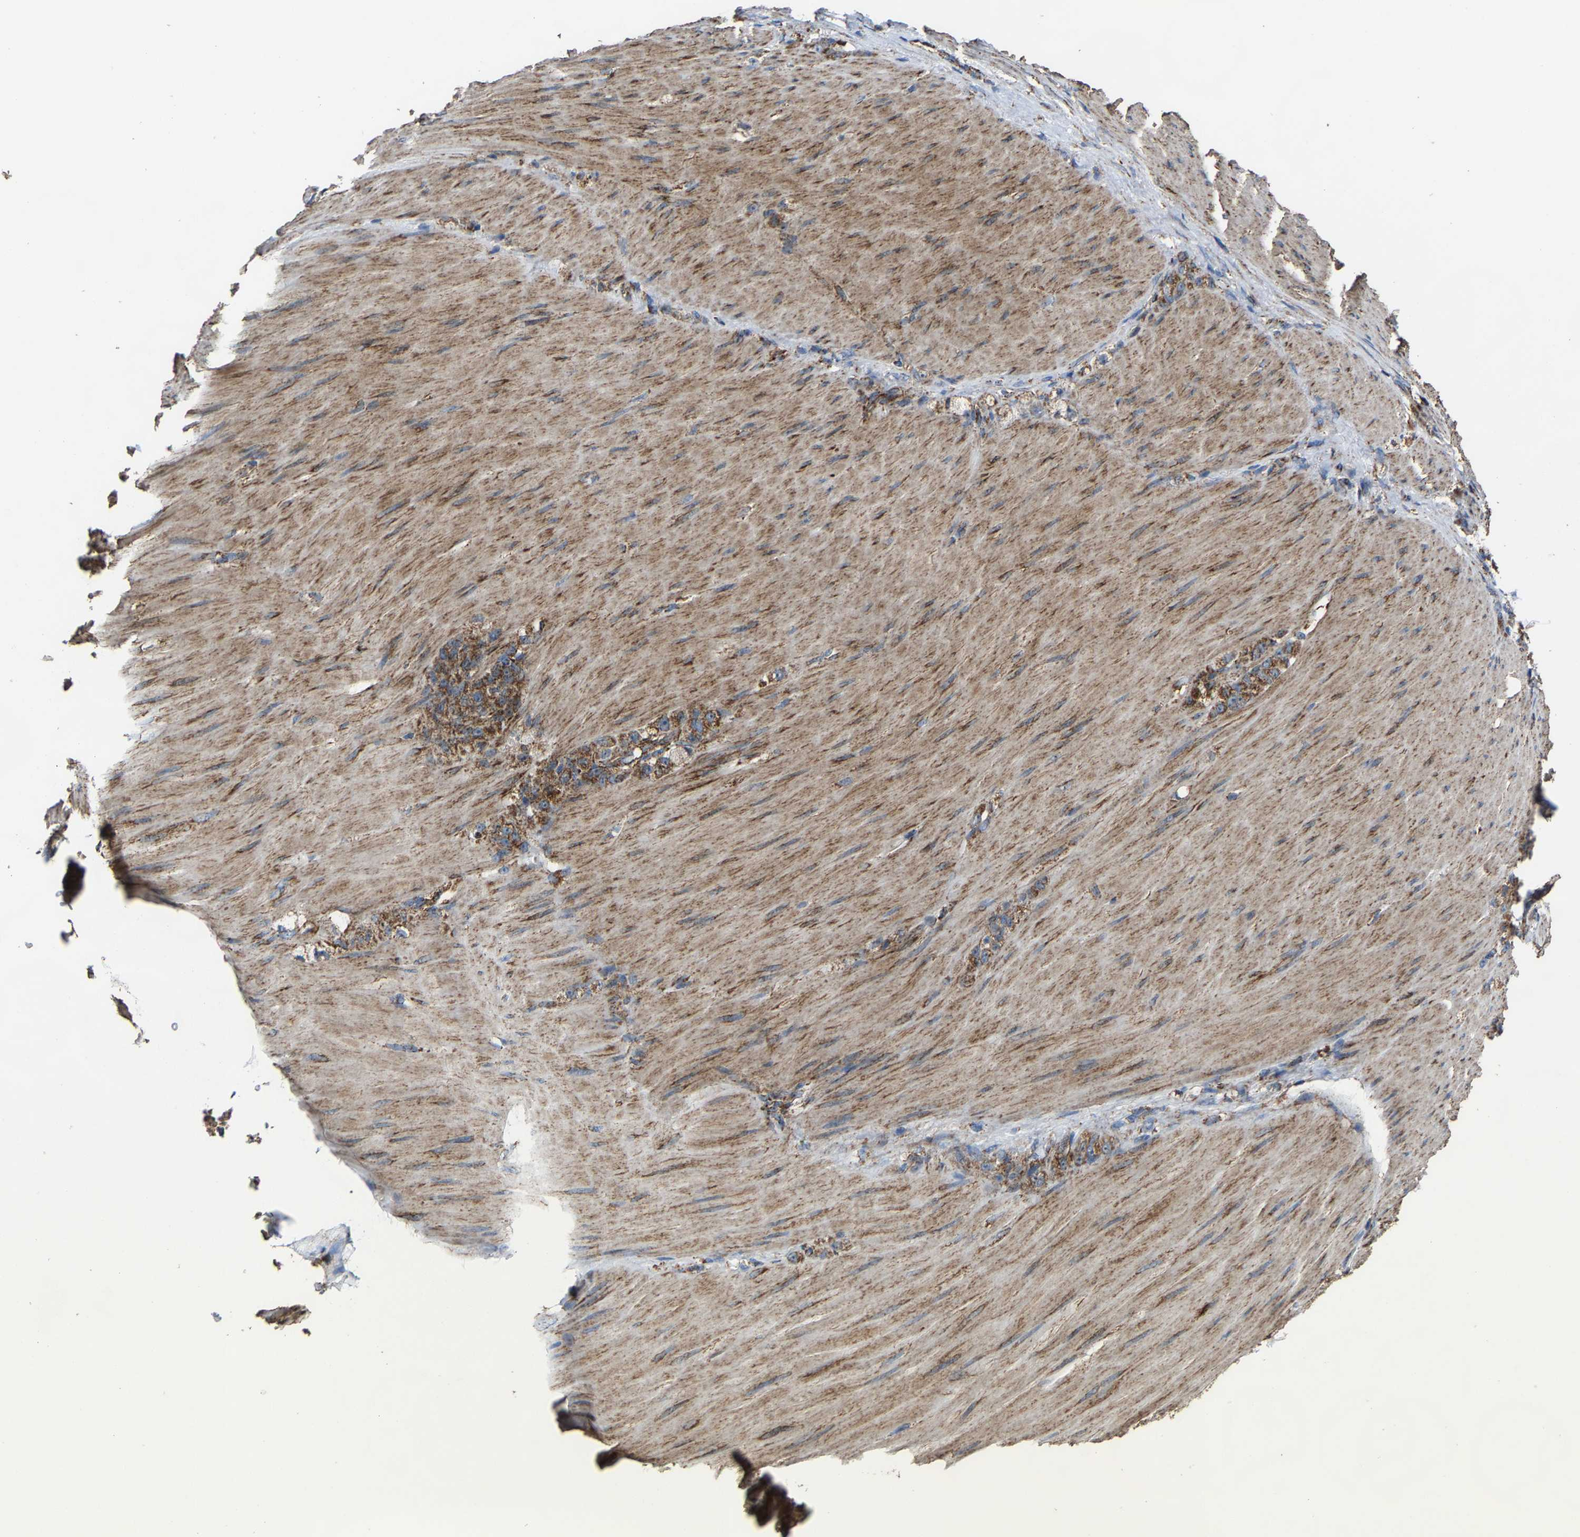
{"staining": {"intensity": "moderate", "quantity": ">75%", "location": "cytoplasmic/membranous"}, "tissue": "stomach cancer", "cell_type": "Tumor cells", "image_type": "cancer", "snomed": [{"axis": "morphology", "description": "Normal tissue, NOS"}, {"axis": "morphology", "description": "Adenocarcinoma, NOS"}, {"axis": "topography", "description": "Stomach"}], "caption": "Adenocarcinoma (stomach) was stained to show a protein in brown. There is medium levels of moderate cytoplasmic/membranous staining in approximately >75% of tumor cells. Using DAB (brown) and hematoxylin (blue) stains, captured at high magnification using brightfield microscopy.", "gene": "NDUFV3", "patient": {"sex": "male", "age": 82}}